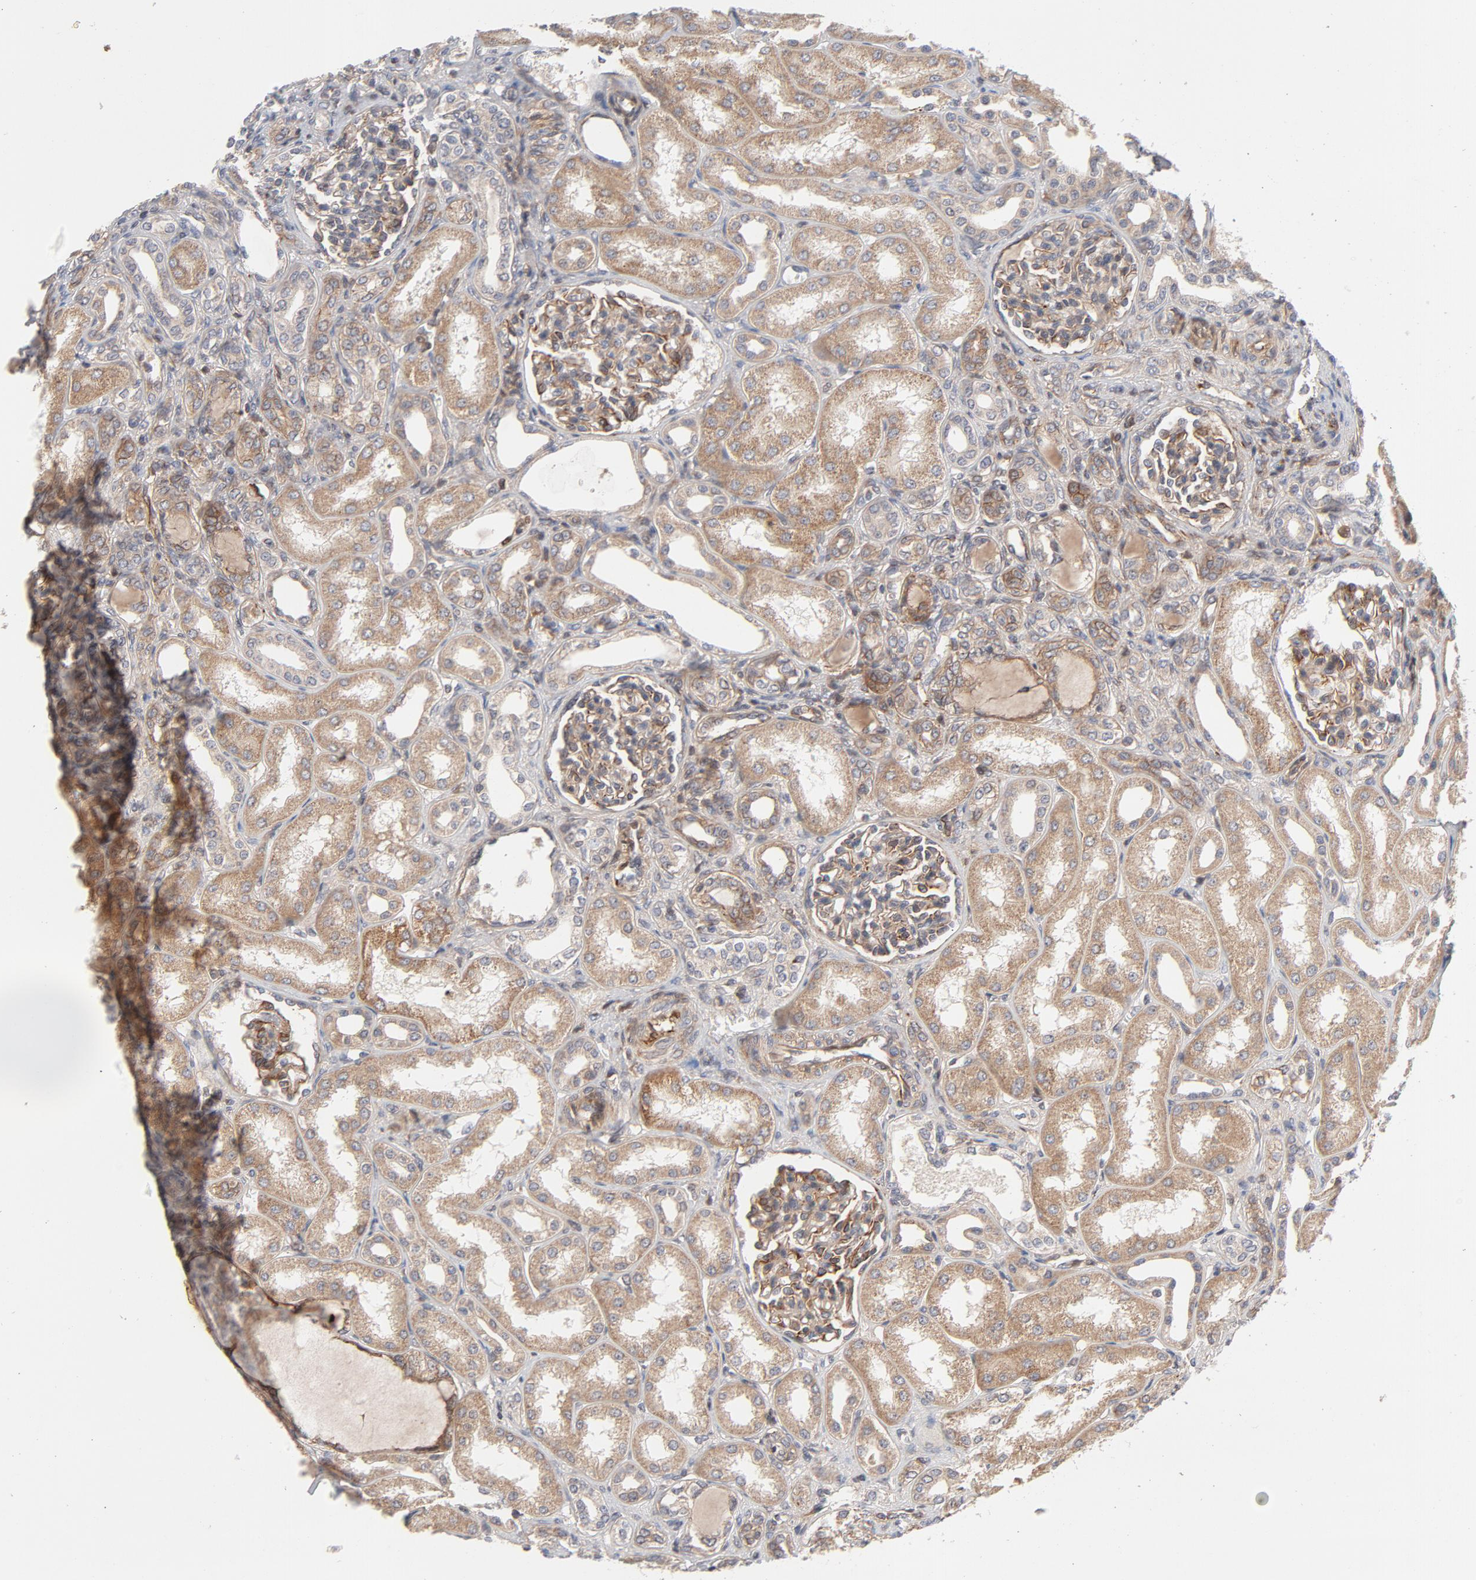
{"staining": {"intensity": "moderate", "quantity": ">75%", "location": "cytoplasmic/membranous"}, "tissue": "kidney", "cell_type": "Cells in glomeruli", "image_type": "normal", "snomed": [{"axis": "morphology", "description": "Normal tissue, NOS"}, {"axis": "topography", "description": "Kidney"}], "caption": "The micrograph displays staining of normal kidney, revealing moderate cytoplasmic/membranous protein positivity (brown color) within cells in glomeruli.", "gene": "DNAAF2", "patient": {"sex": "male", "age": 7}}